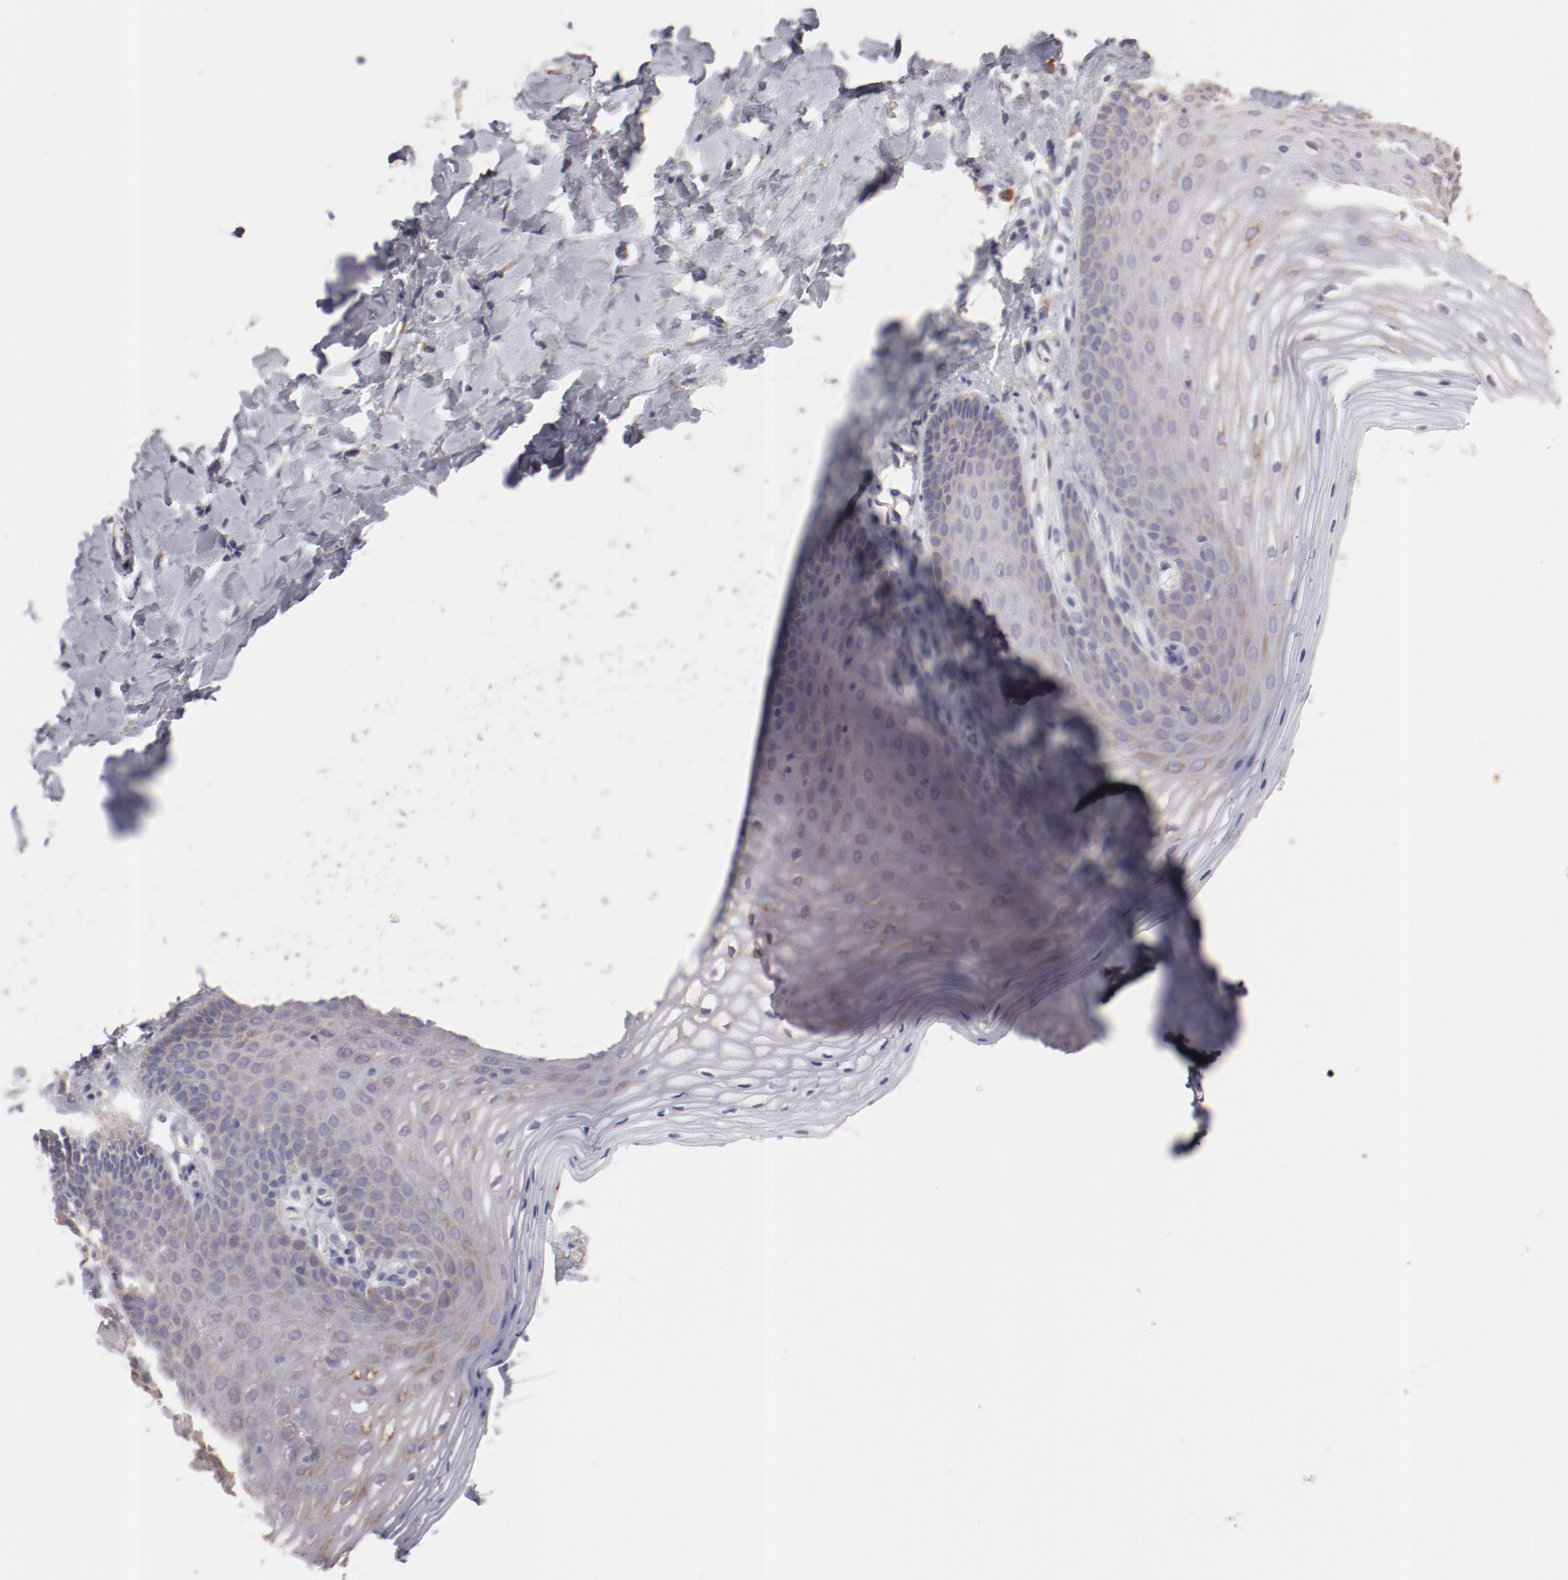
{"staining": {"intensity": "weak", "quantity": "25%-75%", "location": "cytoplasmic/membranous"}, "tissue": "vagina", "cell_type": "Squamous epithelial cells", "image_type": "normal", "snomed": [{"axis": "morphology", "description": "Normal tissue, NOS"}, {"axis": "topography", "description": "Vagina"}], "caption": "IHC micrograph of unremarkable human vagina stained for a protein (brown), which displays low levels of weak cytoplasmic/membranous staining in approximately 25%-75% of squamous epithelial cells.", "gene": "ENTPD5", "patient": {"sex": "female", "age": 55}}